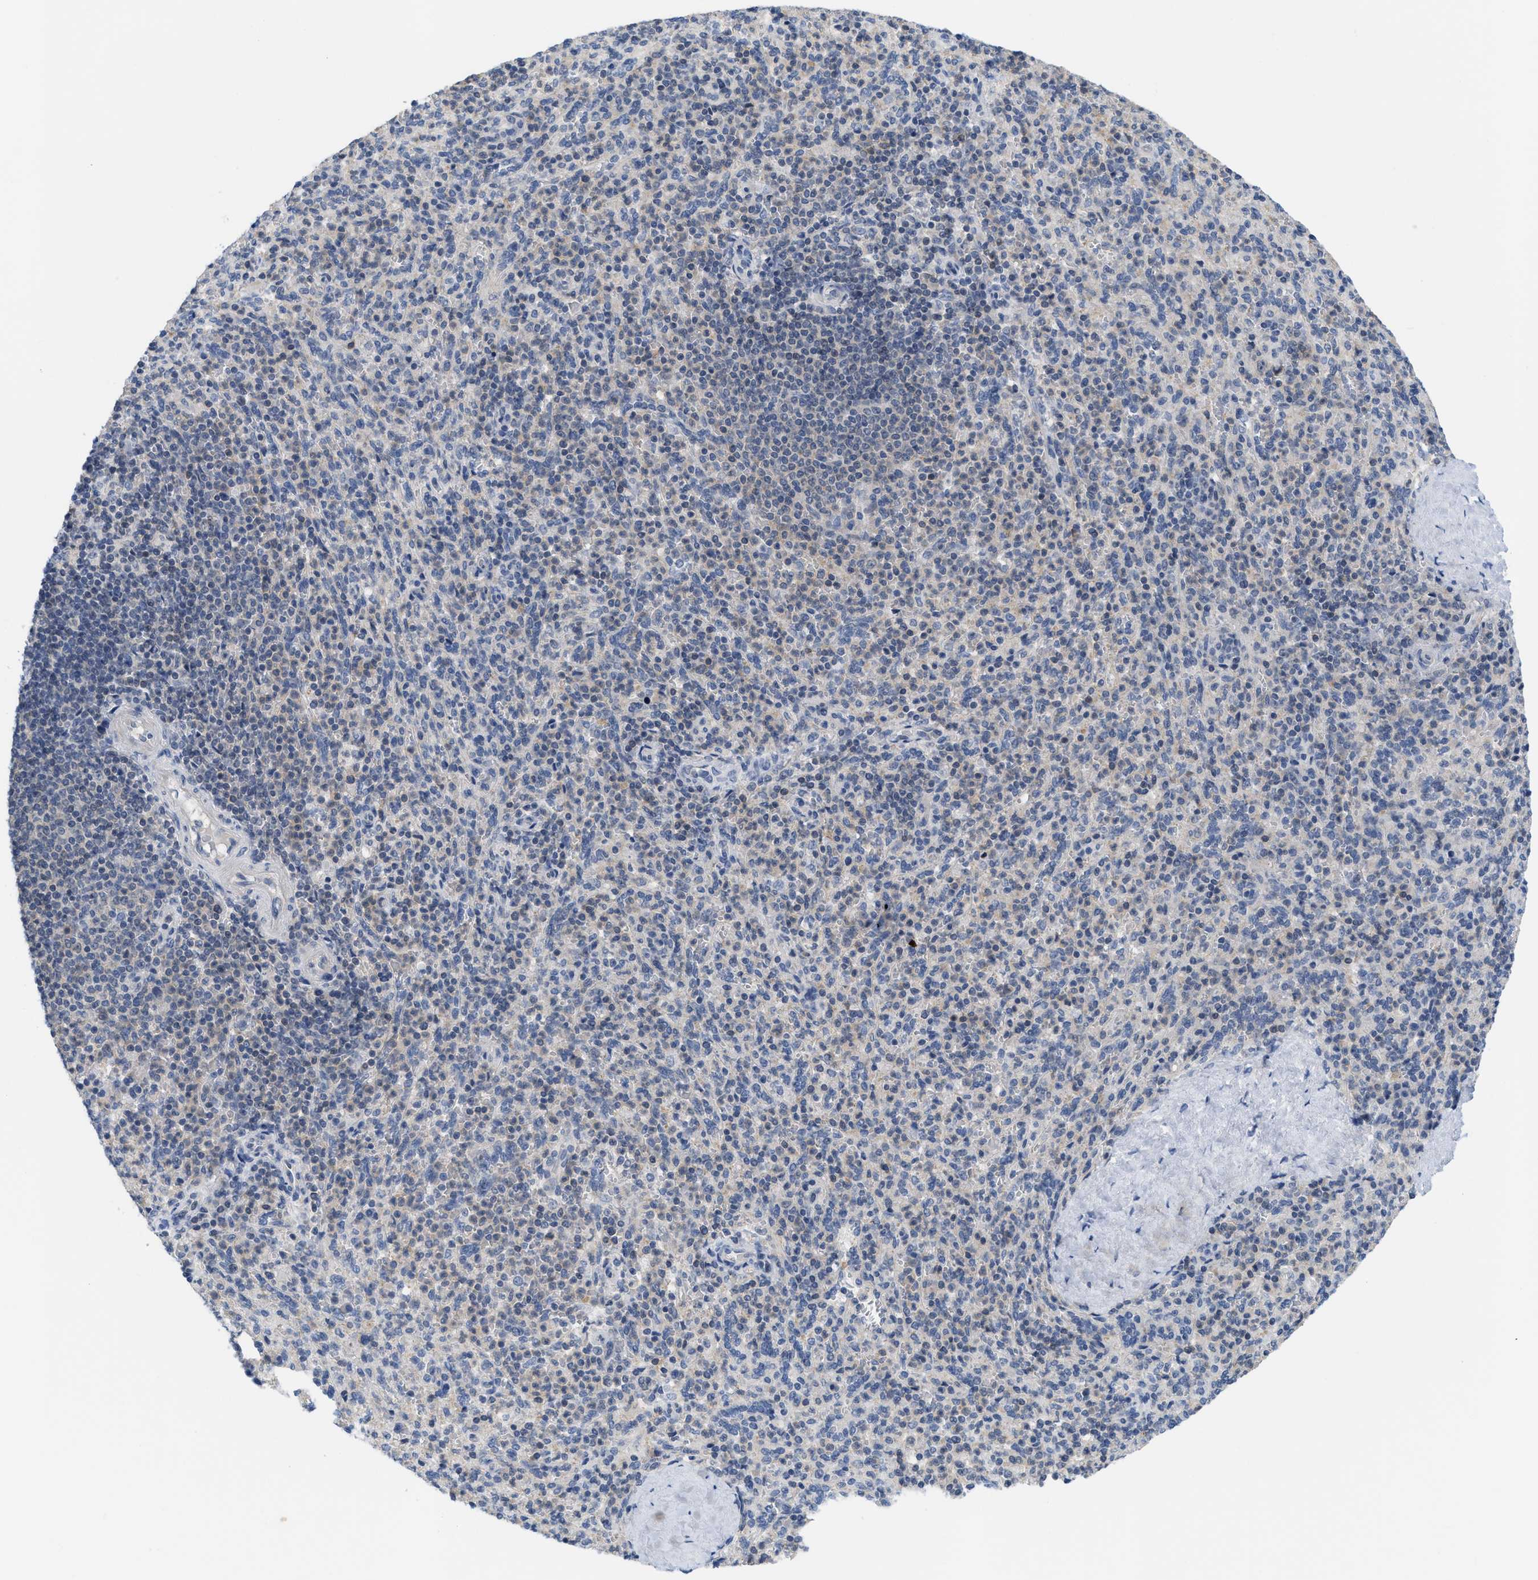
{"staining": {"intensity": "negative", "quantity": "none", "location": "none"}, "tissue": "spleen", "cell_type": "Cells in red pulp", "image_type": "normal", "snomed": [{"axis": "morphology", "description": "Normal tissue, NOS"}, {"axis": "topography", "description": "Spleen"}], "caption": "High magnification brightfield microscopy of unremarkable spleen stained with DAB (3,3'-diaminobenzidine) (brown) and counterstained with hematoxylin (blue): cells in red pulp show no significant positivity. (Stains: DAB IHC with hematoxylin counter stain, Microscopy: brightfield microscopy at high magnification).", "gene": "LDAF1", "patient": {"sex": "male", "age": 36}}